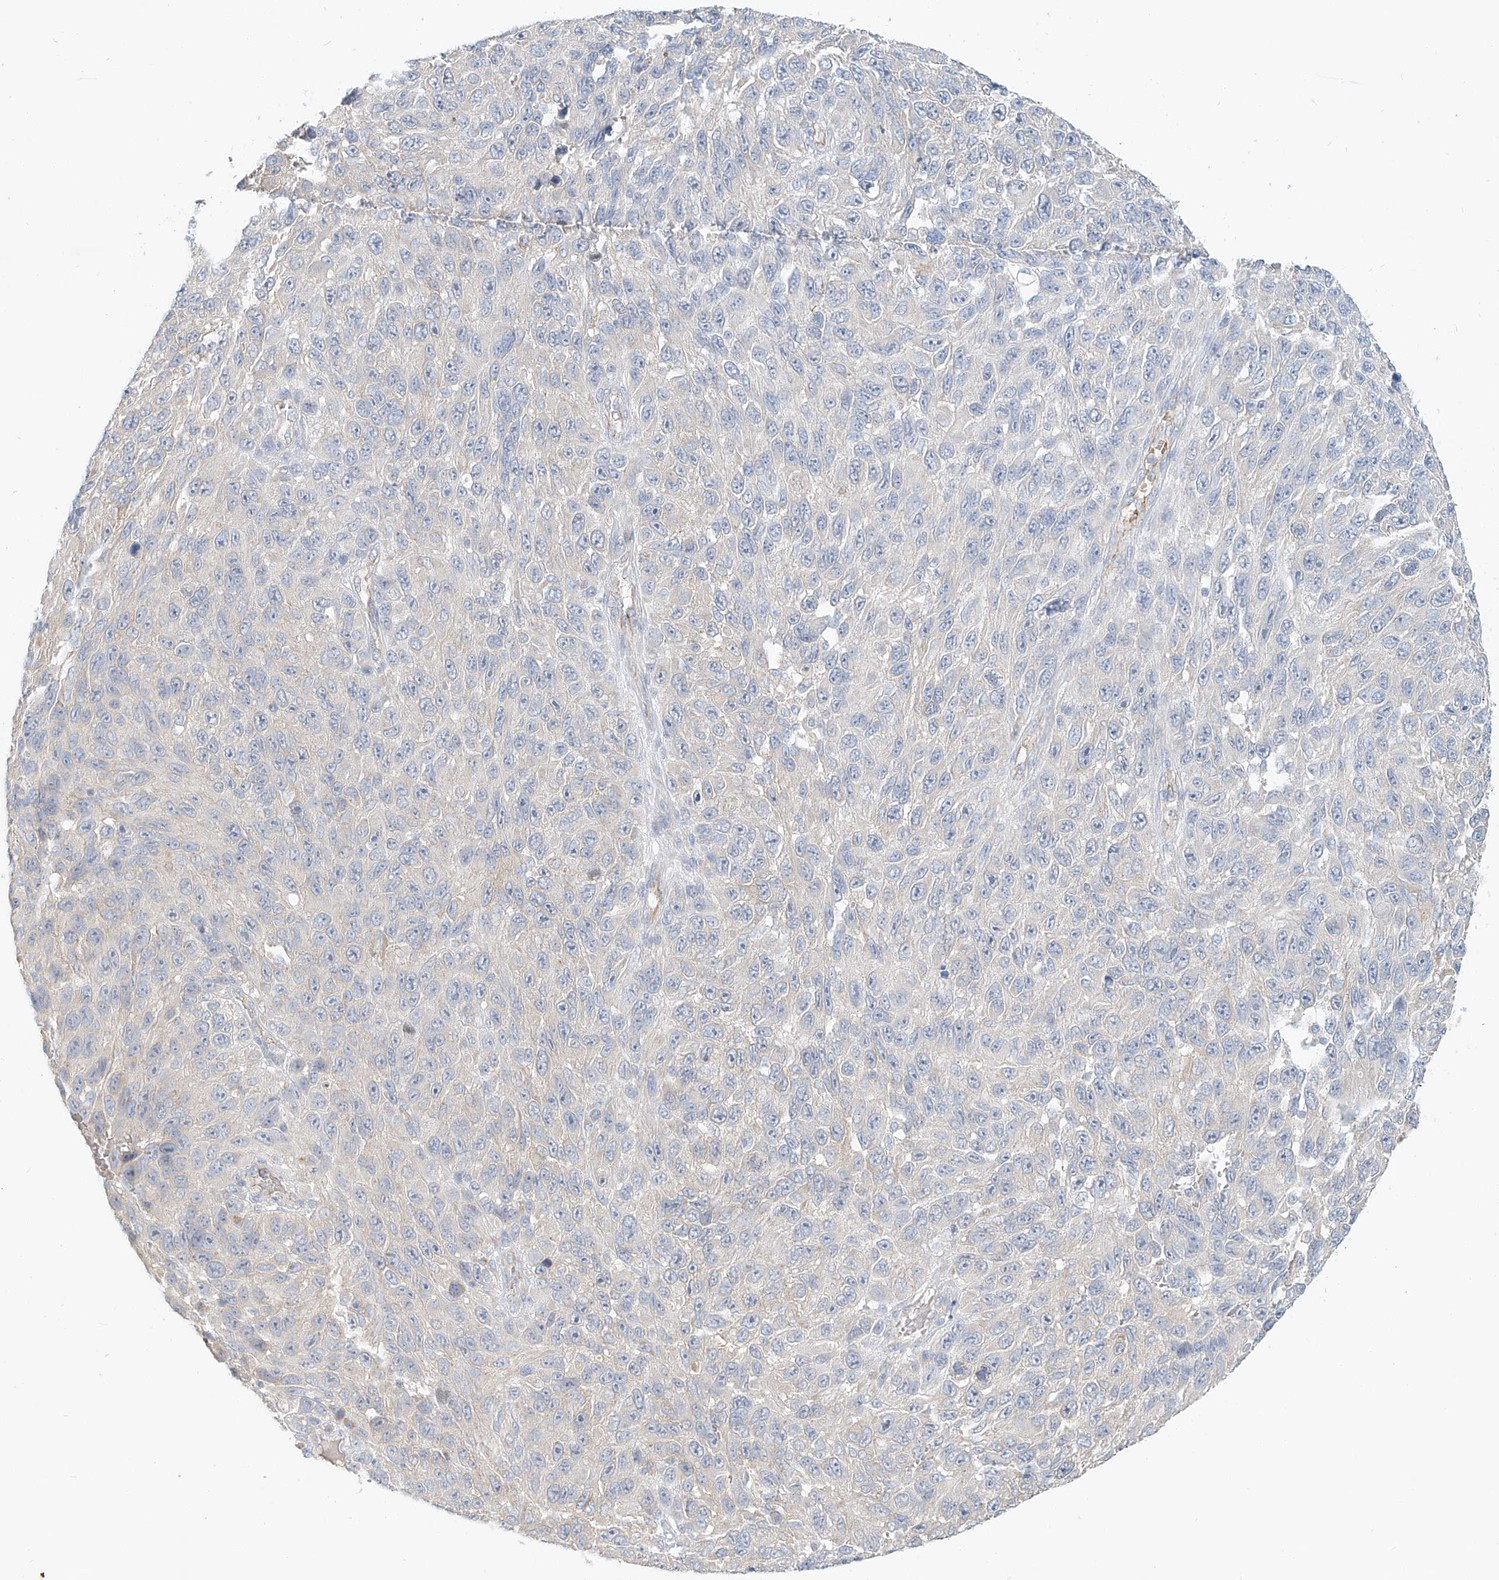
{"staining": {"intensity": "negative", "quantity": "none", "location": "none"}, "tissue": "melanoma", "cell_type": "Tumor cells", "image_type": "cancer", "snomed": [{"axis": "morphology", "description": "Malignant melanoma, NOS"}, {"axis": "topography", "description": "Skin"}], "caption": "Melanoma was stained to show a protein in brown. There is no significant staining in tumor cells.", "gene": "SYTL3", "patient": {"sex": "female", "age": 96}}